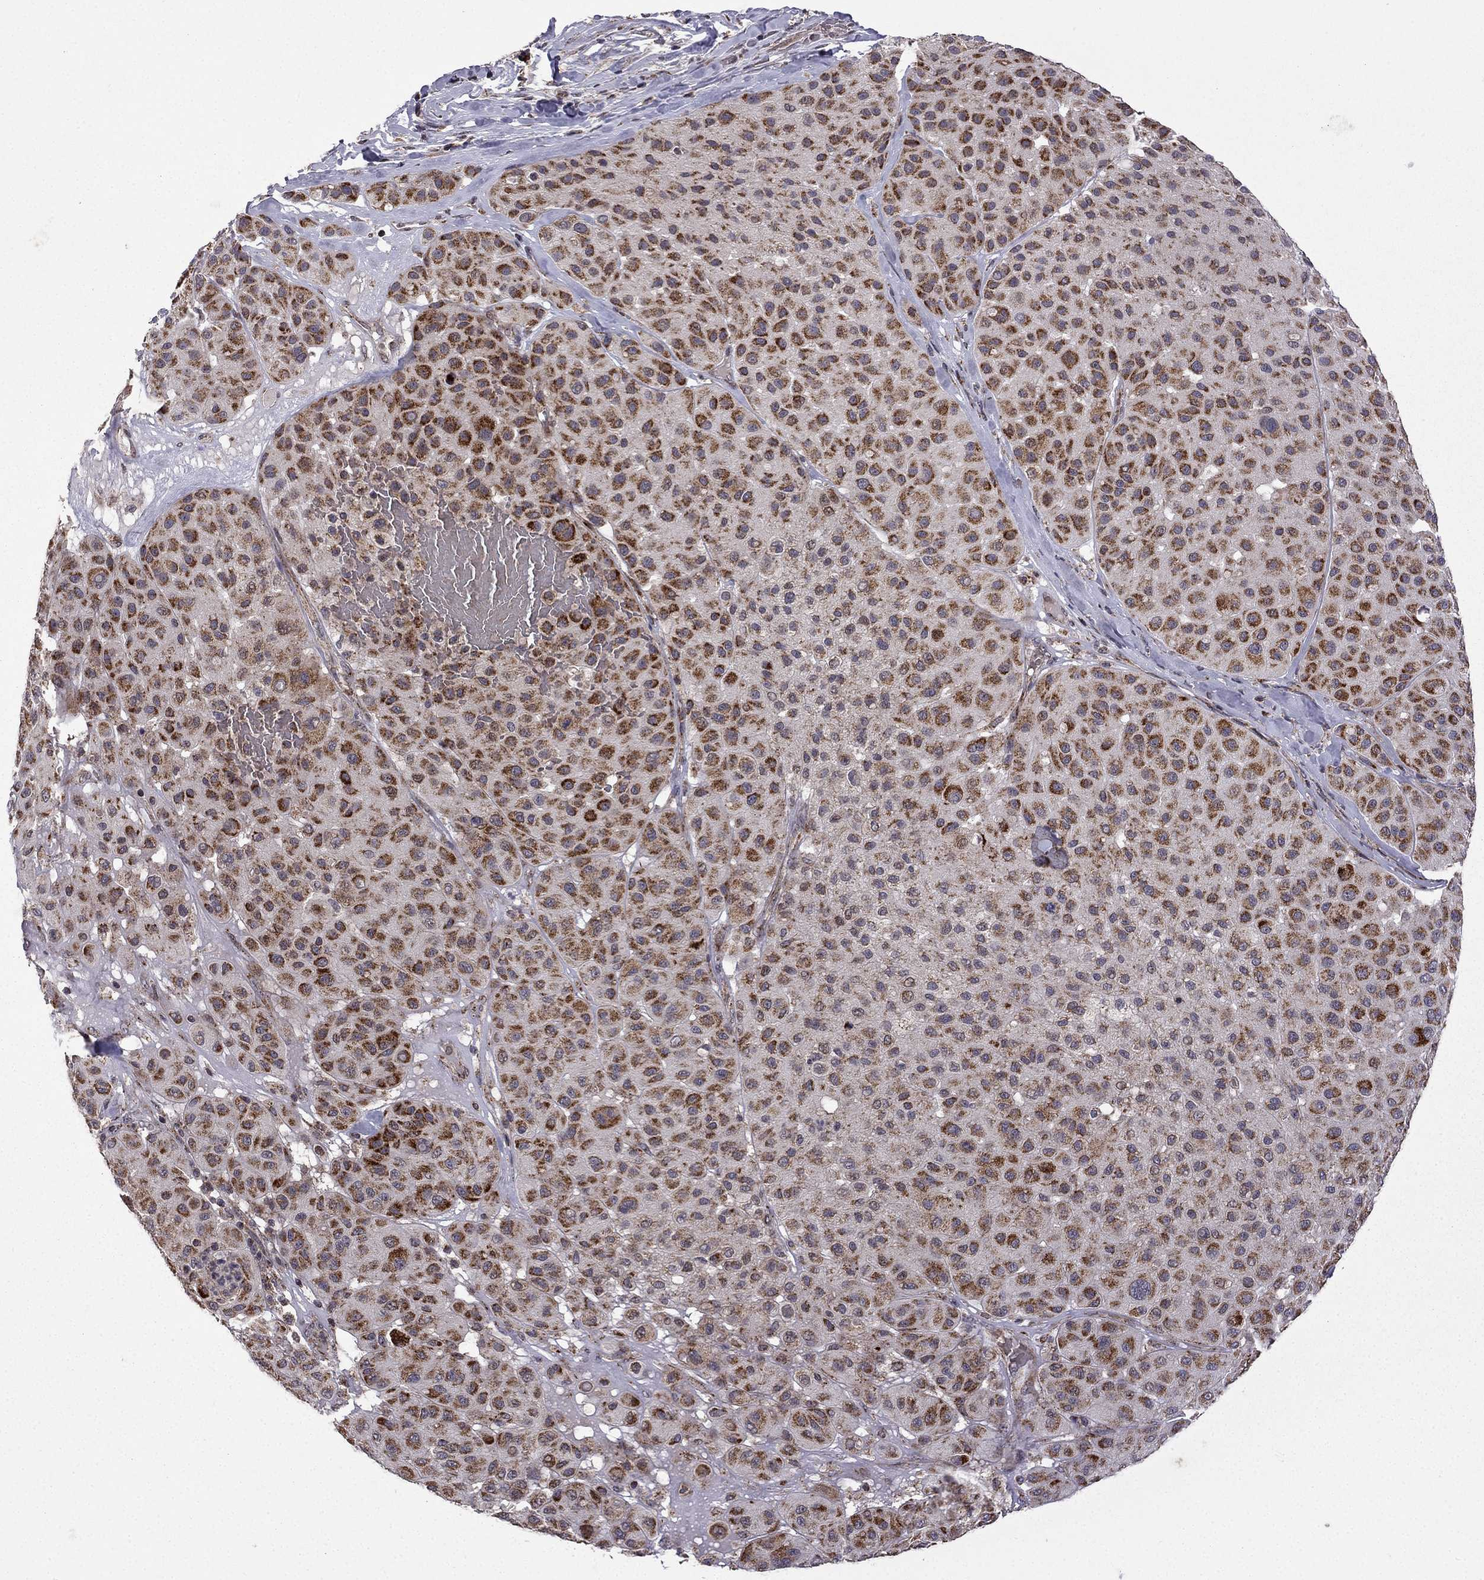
{"staining": {"intensity": "strong", "quantity": "25%-75%", "location": "cytoplasmic/membranous"}, "tissue": "melanoma", "cell_type": "Tumor cells", "image_type": "cancer", "snomed": [{"axis": "morphology", "description": "Malignant melanoma, Metastatic site"}, {"axis": "topography", "description": "Smooth muscle"}], "caption": "Protein staining exhibits strong cytoplasmic/membranous expression in about 25%-75% of tumor cells in melanoma.", "gene": "TAB2", "patient": {"sex": "male", "age": 41}}